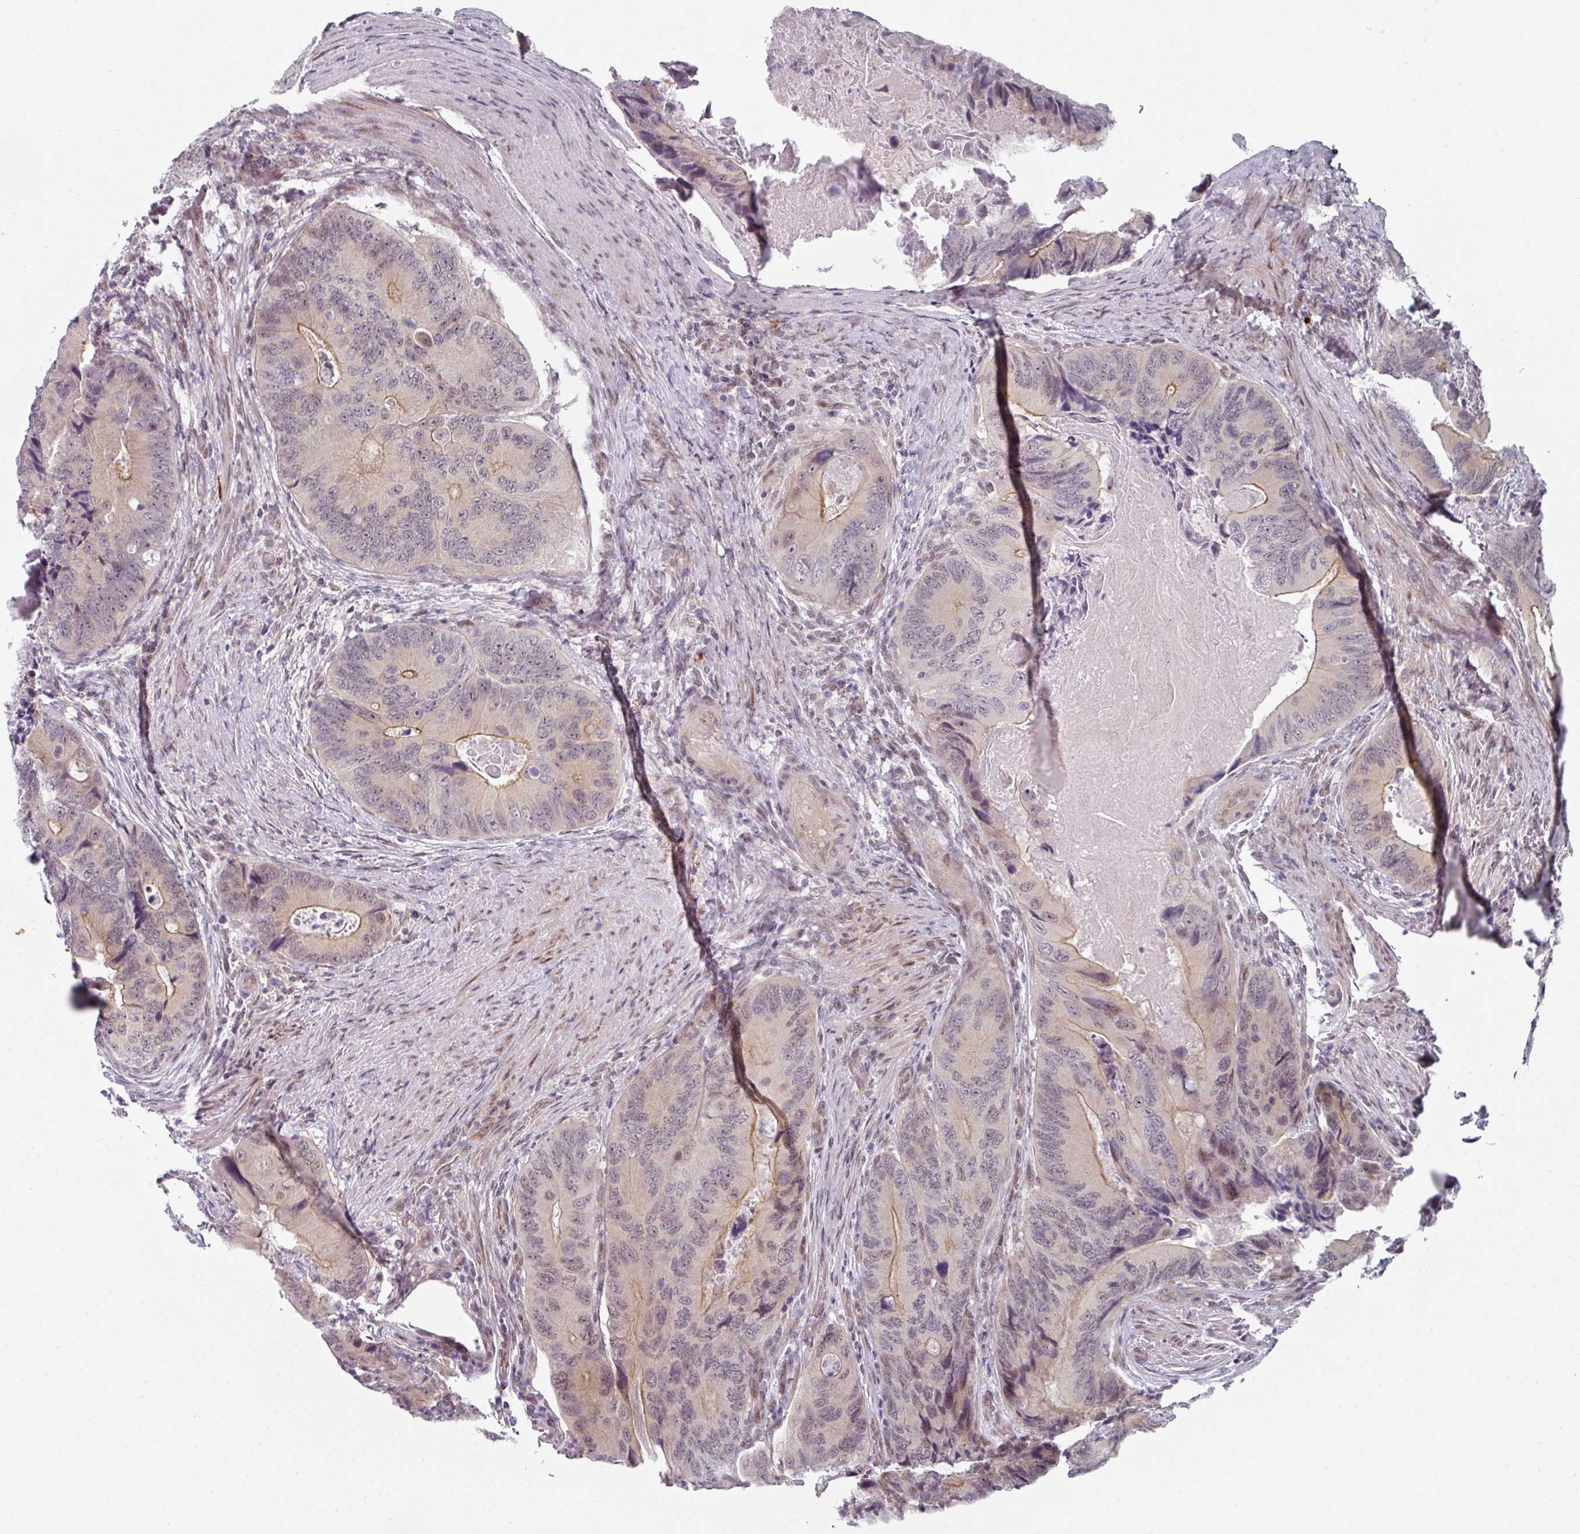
{"staining": {"intensity": "moderate", "quantity": "<25%", "location": "cytoplasmic/membranous"}, "tissue": "colorectal cancer", "cell_type": "Tumor cells", "image_type": "cancer", "snomed": [{"axis": "morphology", "description": "Adenocarcinoma, NOS"}, {"axis": "topography", "description": "Colon"}], "caption": "Adenocarcinoma (colorectal) stained for a protein (brown) displays moderate cytoplasmic/membranous positive positivity in approximately <25% of tumor cells.", "gene": "TMCC1", "patient": {"sex": "male", "age": 84}}